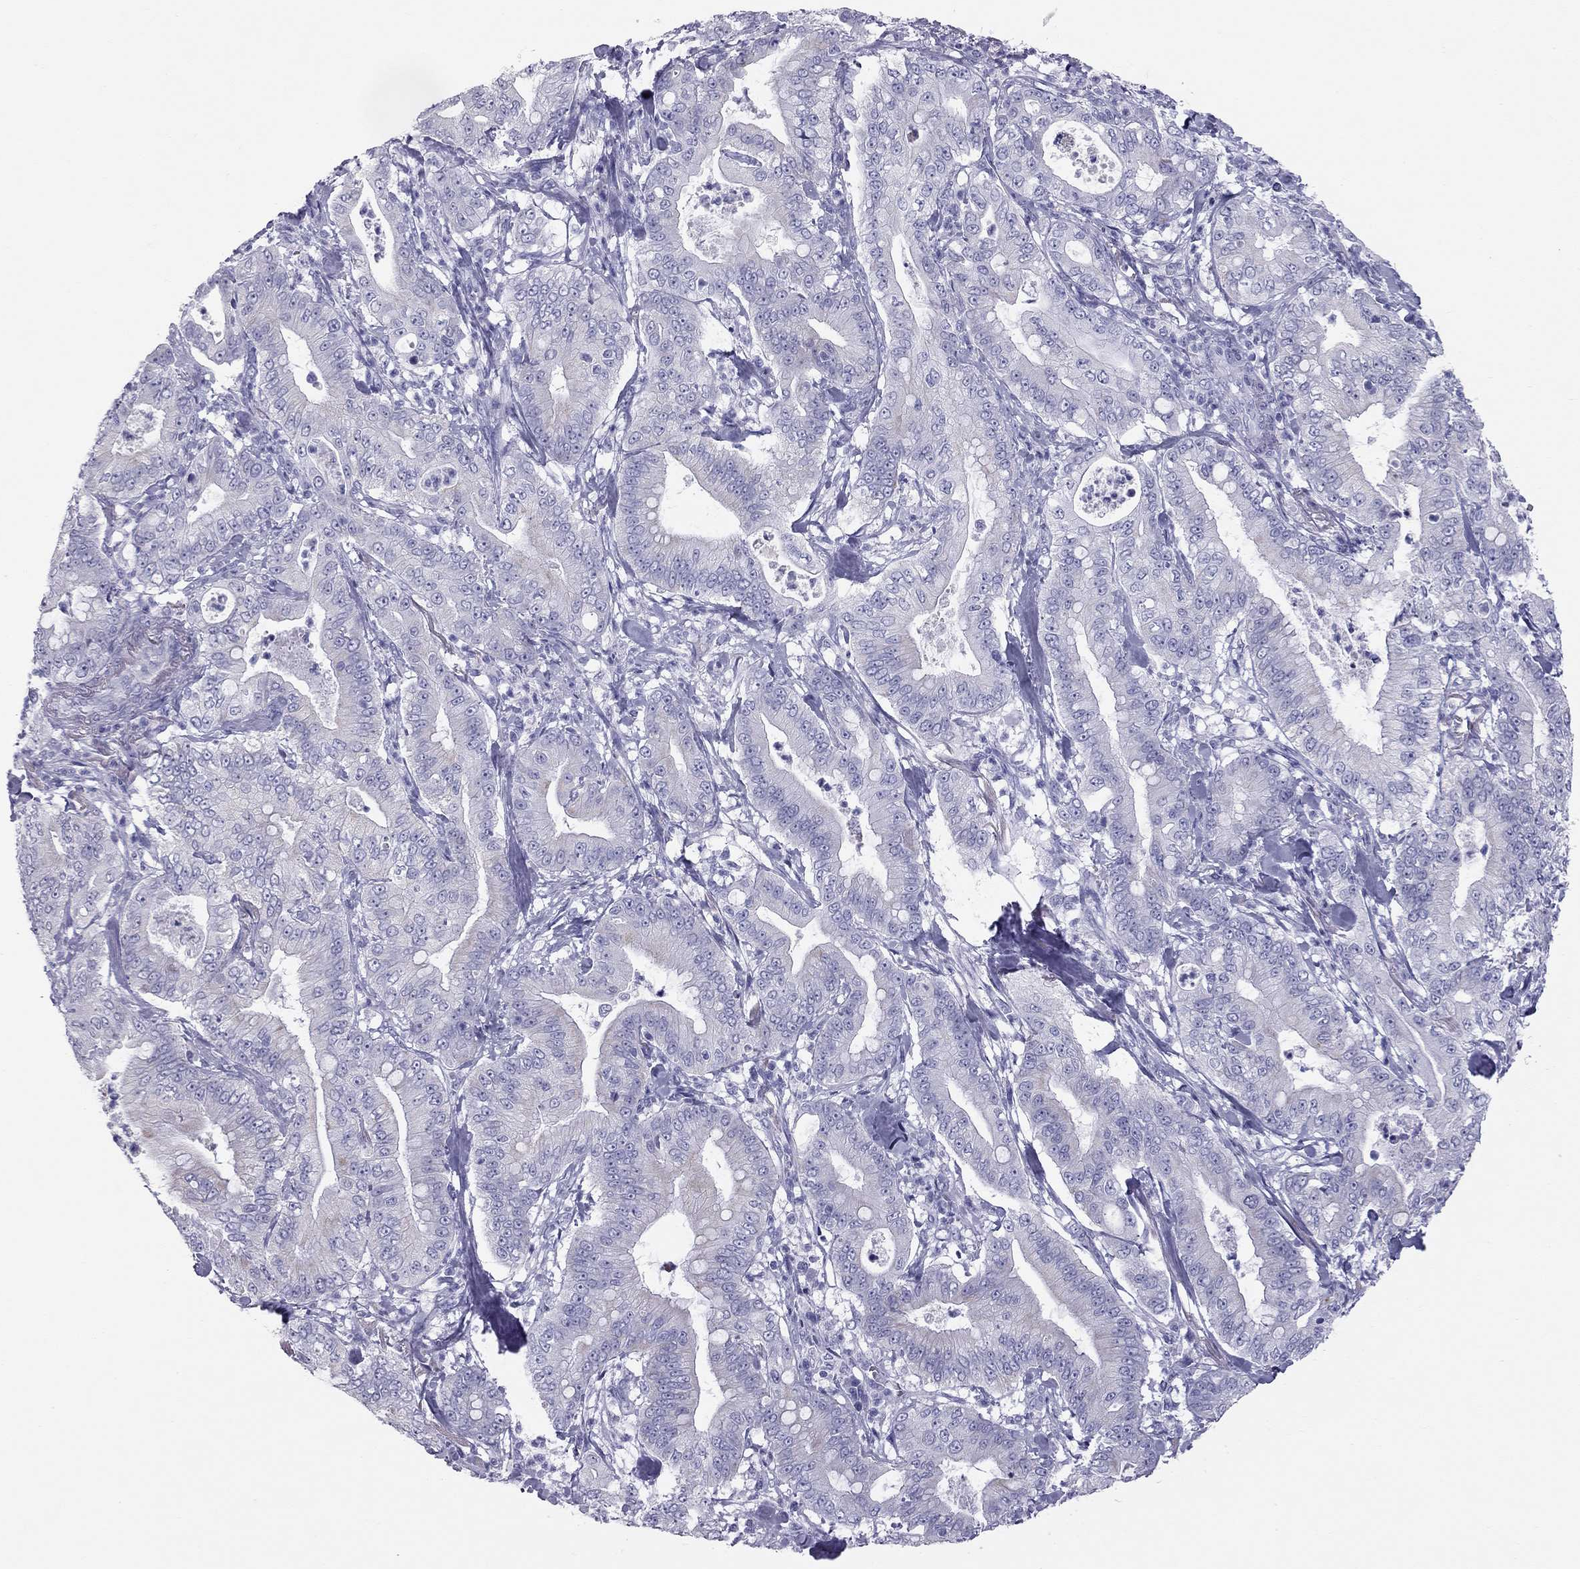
{"staining": {"intensity": "negative", "quantity": "none", "location": "none"}, "tissue": "pancreatic cancer", "cell_type": "Tumor cells", "image_type": "cancer", "snomed": [{"axis": "morphology", "description": "Adenocarcinoma, NOS"}, {"axis": "topography", "description": "Pancreas"}], "caption": "Immunohistochemical staining of human pancreatic cancer reveals no significant positivity in tumor cells.", "gene": "TRPM3", "patient": {"sex": "male", "age": 71}}